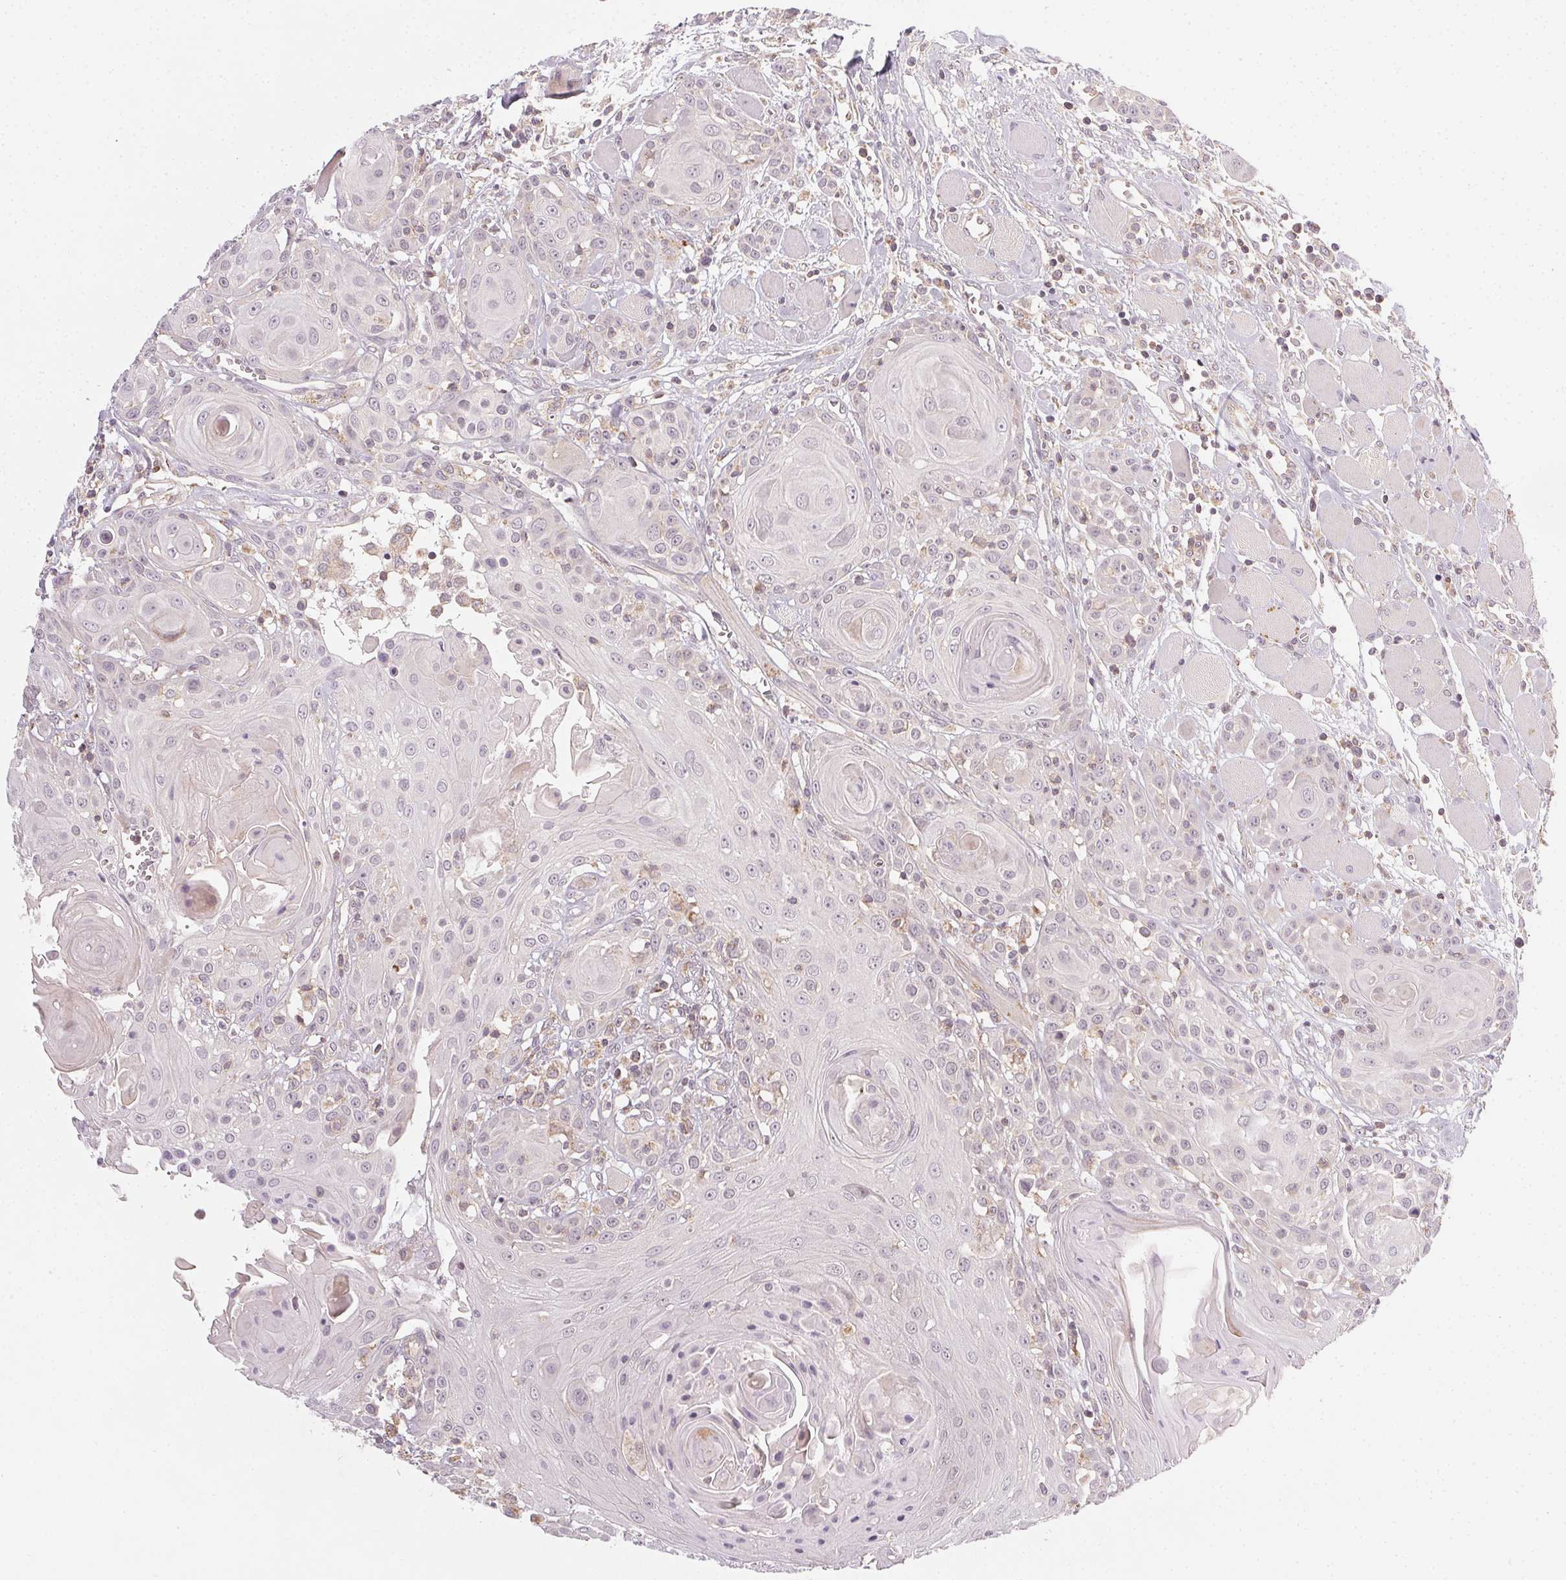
{"staining": {"intensity": "negative", "quantity": "none", "location": "none"}, "tissue": "head and neck cancer", "cell_type": "Tumor cells", "image_type": "cancer", "snomed": [{"axis": "morphology", "description": "Squamous cell carcinoma, NOS"}, {"axis": "topography", "description": "Head-Neck"}], "caption": "Human head and neck cancer (squamous cell carcinoma) stained for a protein using IHC reveals no positivity in tumor cells.", "gene": "NCOA4", "patient": {"sex": "female", "age": 80}}